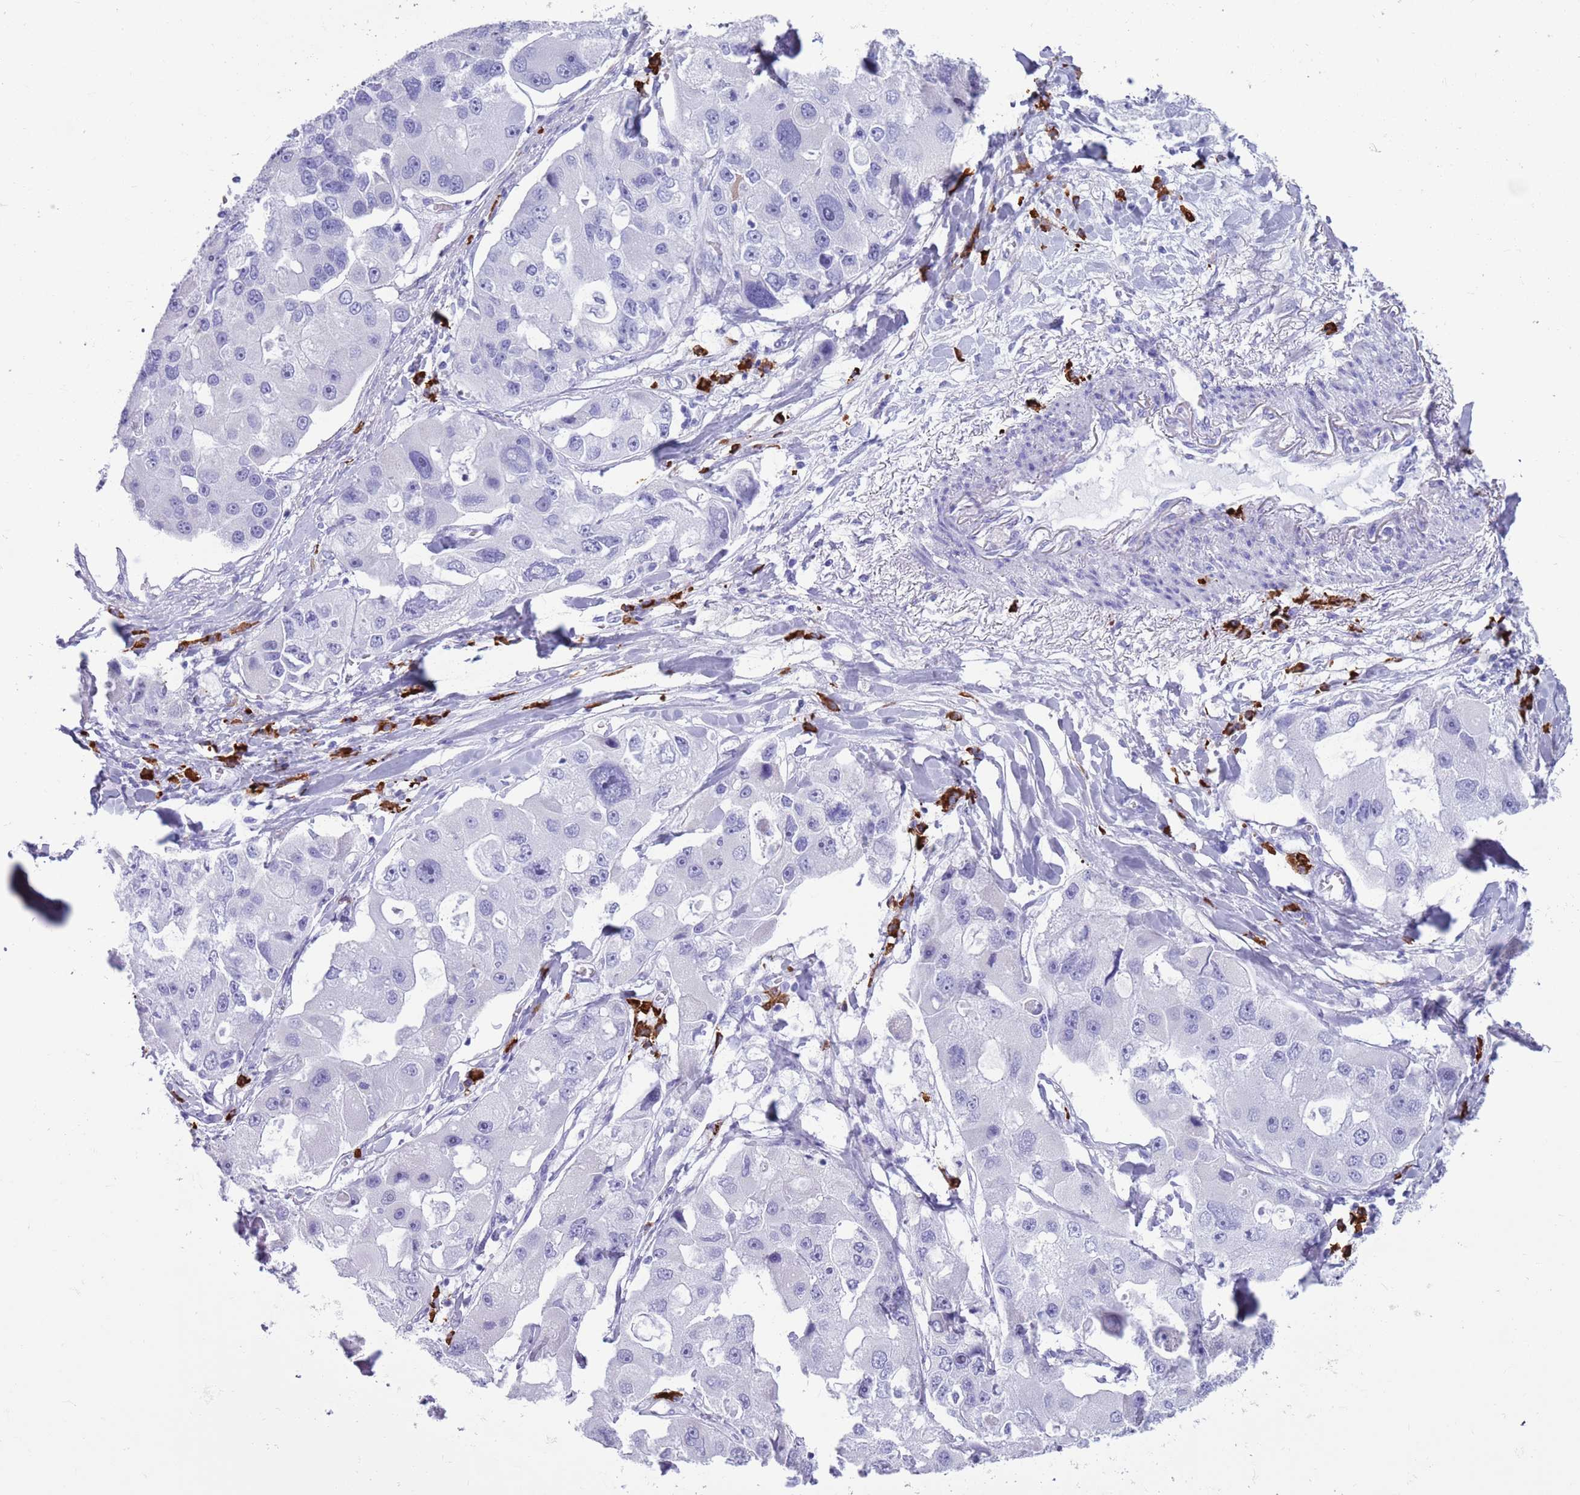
{"staining": {"intensity": "negative", "quantity": "none", "location": "none"}, "tissue": "lung cancer", "cell_type": "Tumor cells", "image_type": "cancer", "snomed": [{"axis": "morphology", "description": "Adenocarcinoma, NOS"}, {"axis": "topography", "description": "Lung"}], "caption": "DAB immunohistochemical staining of lung cancer (adenocarcinoma) shows no significant expression in tumor cells.", "gene": "LY6G5B", "patient": {"sex": "female", "age": 54}}